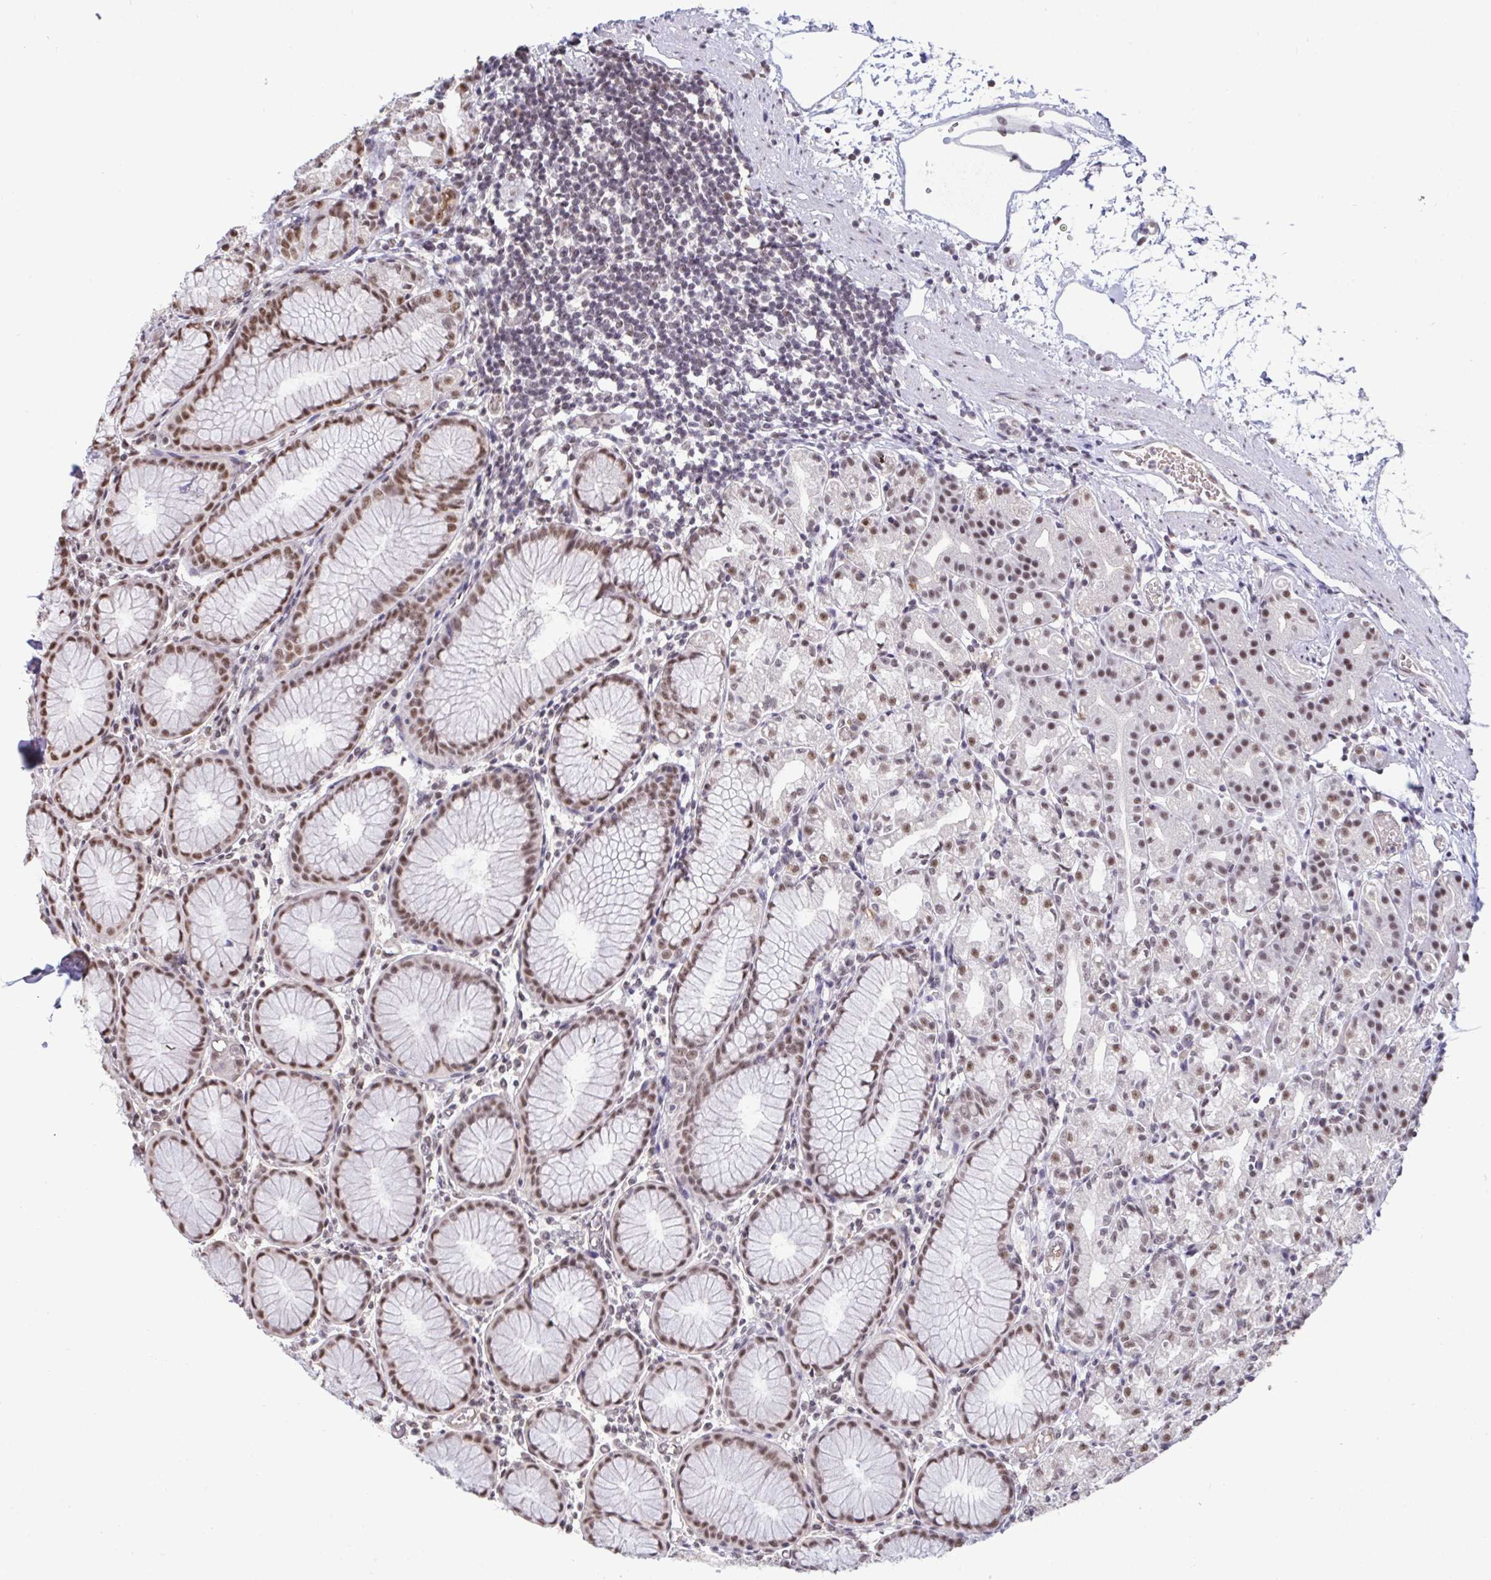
{"staining": {"intensity": "moderate", "quantity": ">75%", "location": "nuclear"}, "tissue": "stomach", "cell_type": "Glandular cells", "image_type": "normal", "snomed": [{"axis": "morphology", "description": "Normal tissue, NOS"}, {"axis": "topography", "description": "Stomach"}], "caption": "Immunohistochemistry (IHC) image of unremarkable stomach: stomach stained using immunohistochemistry (IHC) exhibits medium levels of moderate protein expression localized specifically in the nuclear of glandular cells, appearing as a nuclear brown color.", "gene": "PUF60", "patient": {"sex": "female", "age": 57}}